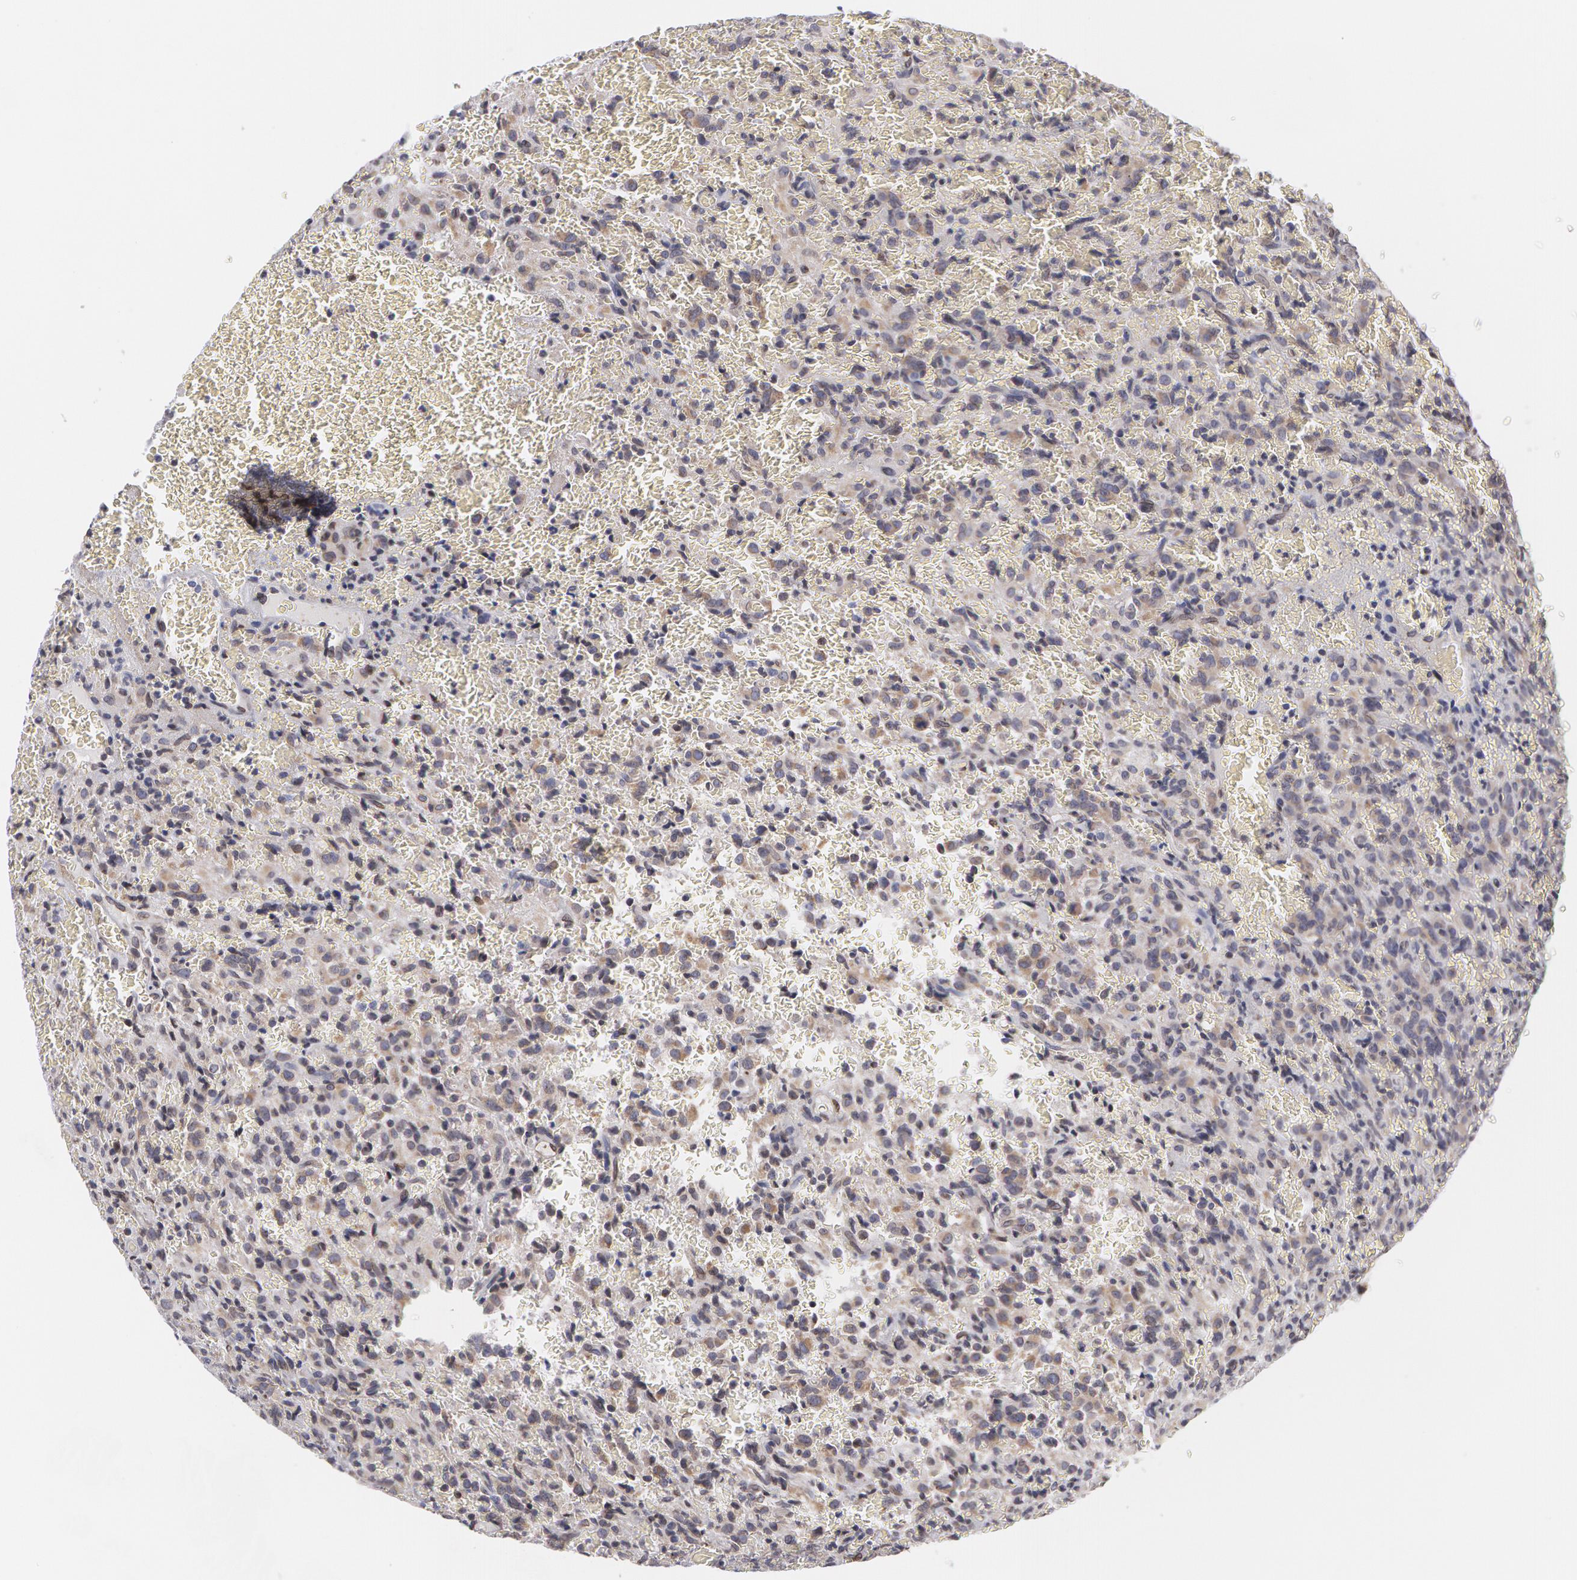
{"staining": {"intensity": "weak", "quantity": "25%-75%", "location": "cytoplasmic/membranous"}, "tissue": "glioma", "cell_type": "Tumor cells", "image_type": "cancer", "snomed": [{"axis": "morphology", "description": "Glioma, malignant, High grade"}, {"axis": "topography", "description": "Brain"}], "caption": "Glioma was stained to show a protein in brown. There is low levels of weak cytoplasmic/membranous staining in about 25%-75% of tumor cells.", "gene": "EMD", "patient": {"sex": "male", "age": 56}}